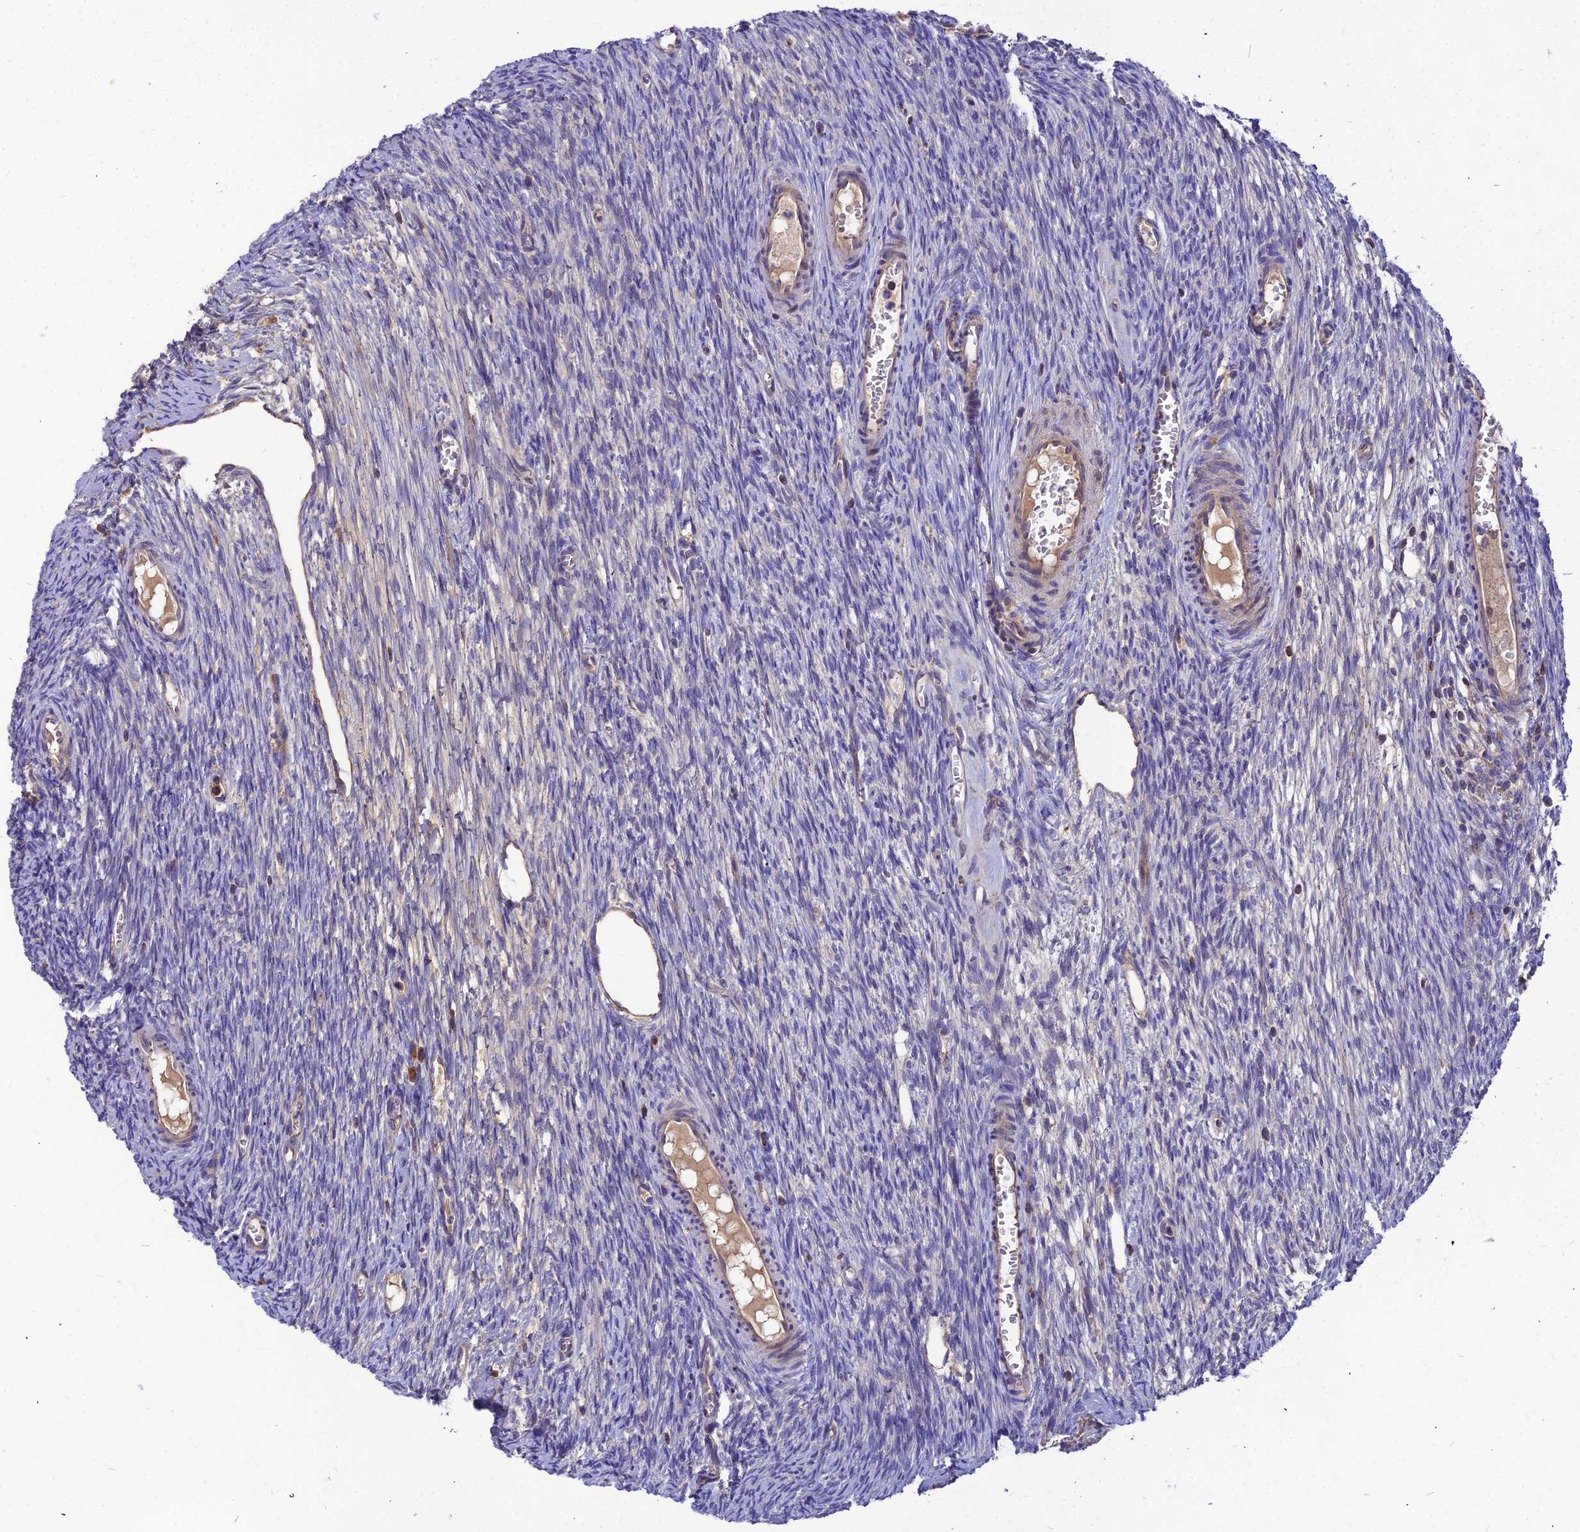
{"staining": {"intensity": "negative", "quantity": "none", "location": "none"}, "tissue": "ovary", "cell_type": "Ovarian stroma cells", "image_type": "normal", "snomed": [{"axis": "morphology", "description": "Normal tissue, NOS"}, {"axis": "topography", "description": "Ovary"}], "caption": "The photomicrograph displays no significant expression in ovarian stroma cells of ovary. (DAB IHC with hematoxylin counter stain).", "gene": "ASPHD1", "patient": {"sex": "female", "age": 44}}